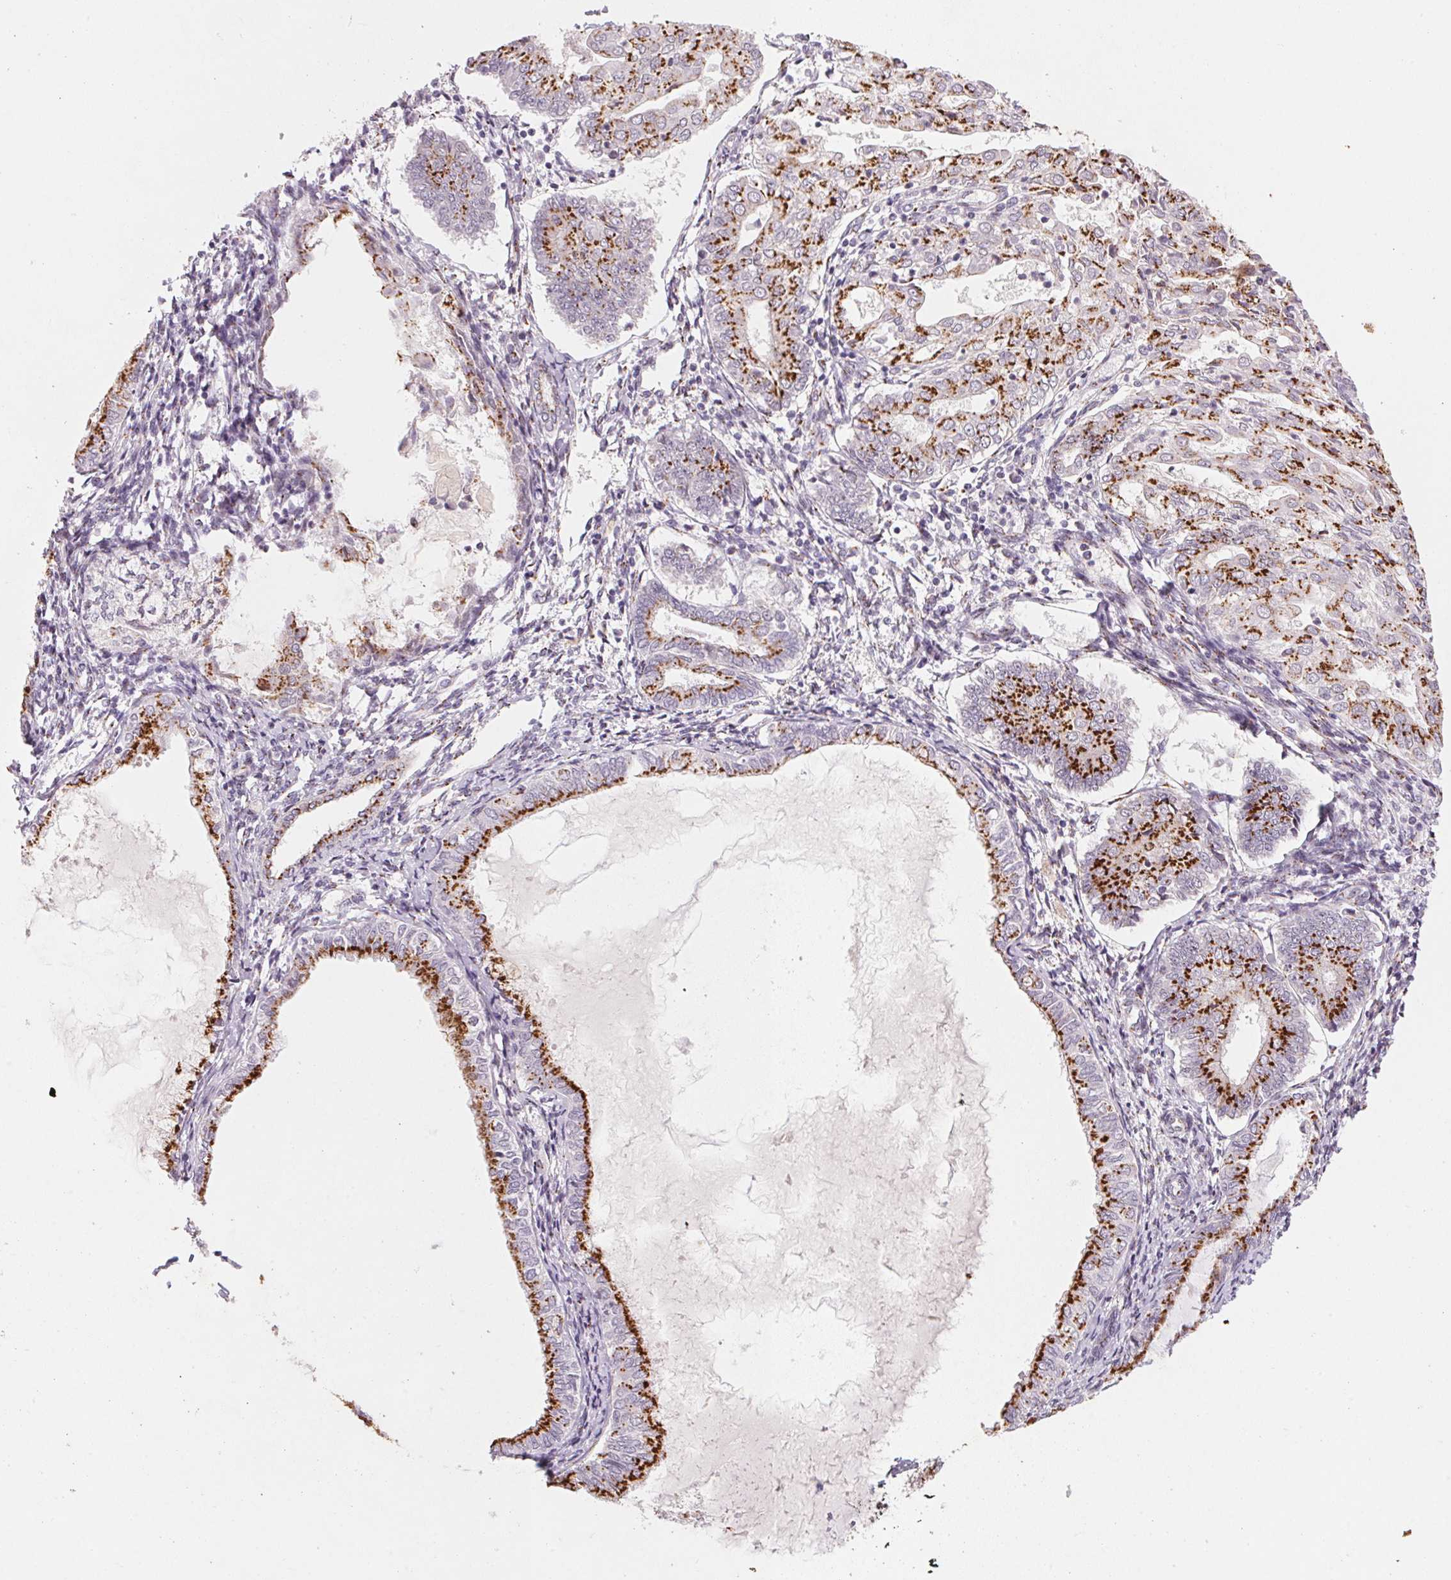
{"staining": {"intensity": "strong", "quantity": "25%-75%", "location": "cytoplasmic/membranous"}, "tissue": "endometrial cancer", "cell_type": "Tumor cells", "image_type": "cancer", "snomed": [{"axis": "morphology", "description": "Adenocarcinoma, NOS"}, {"axis": "topography", "description": "Endometrium"}], "caption": "This is an image of immunohistochemistry (IHC) staining of endometrial adenocarcinoma, which shows strong staining in the cytoplasmic/membranous of tumor cells.", "gene": "RAB22A", "patient": {"sex": "female", "age": 68}}